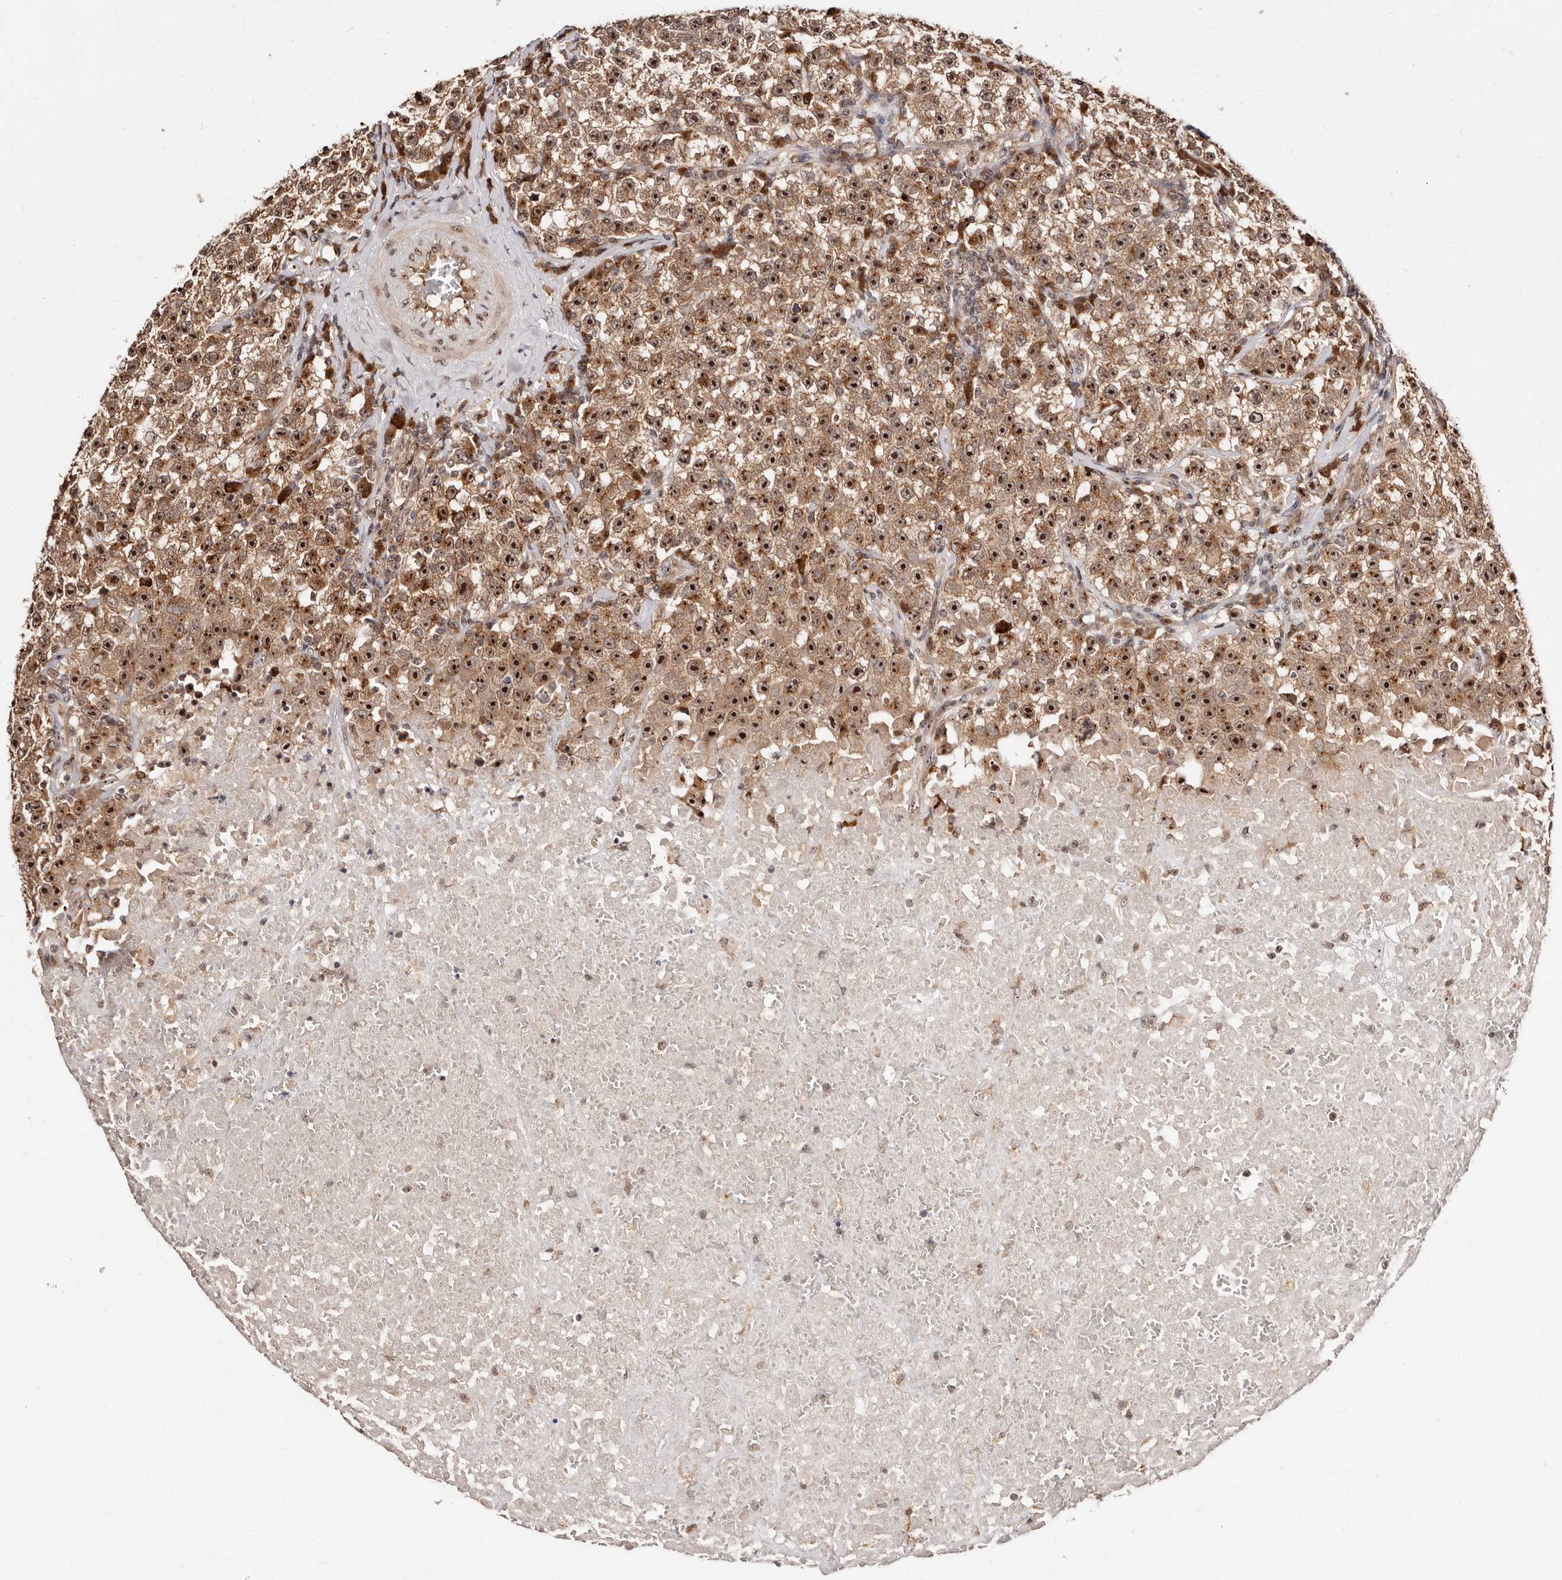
{"staining": {"intensity": "strong", "quantity": ">75%", "location": "cytoplasmic/membranous,nuclear"}, "tissue": "testis cancer", "cell_type": "Tumor cells", "image_type": "cancer", "snomed": [{"axis": "morphology", "description": "Seminoma, NOS"}, {"axis": "topography", "description": "Testis"}], "caption": "The immunohistochemical stain highlights strong cytoplasmic/membranous and nuclear expression in tumor cells of testis cancer (seminoma) tissue. The protein is stained brown, and the nuclei are stained in blue (DAB (3,3'-diaminobenzidine) IHC with brightfield microscopy, high magnification).", "gene": "APOL6", "patient": {"sex": "male", "age": 22}}